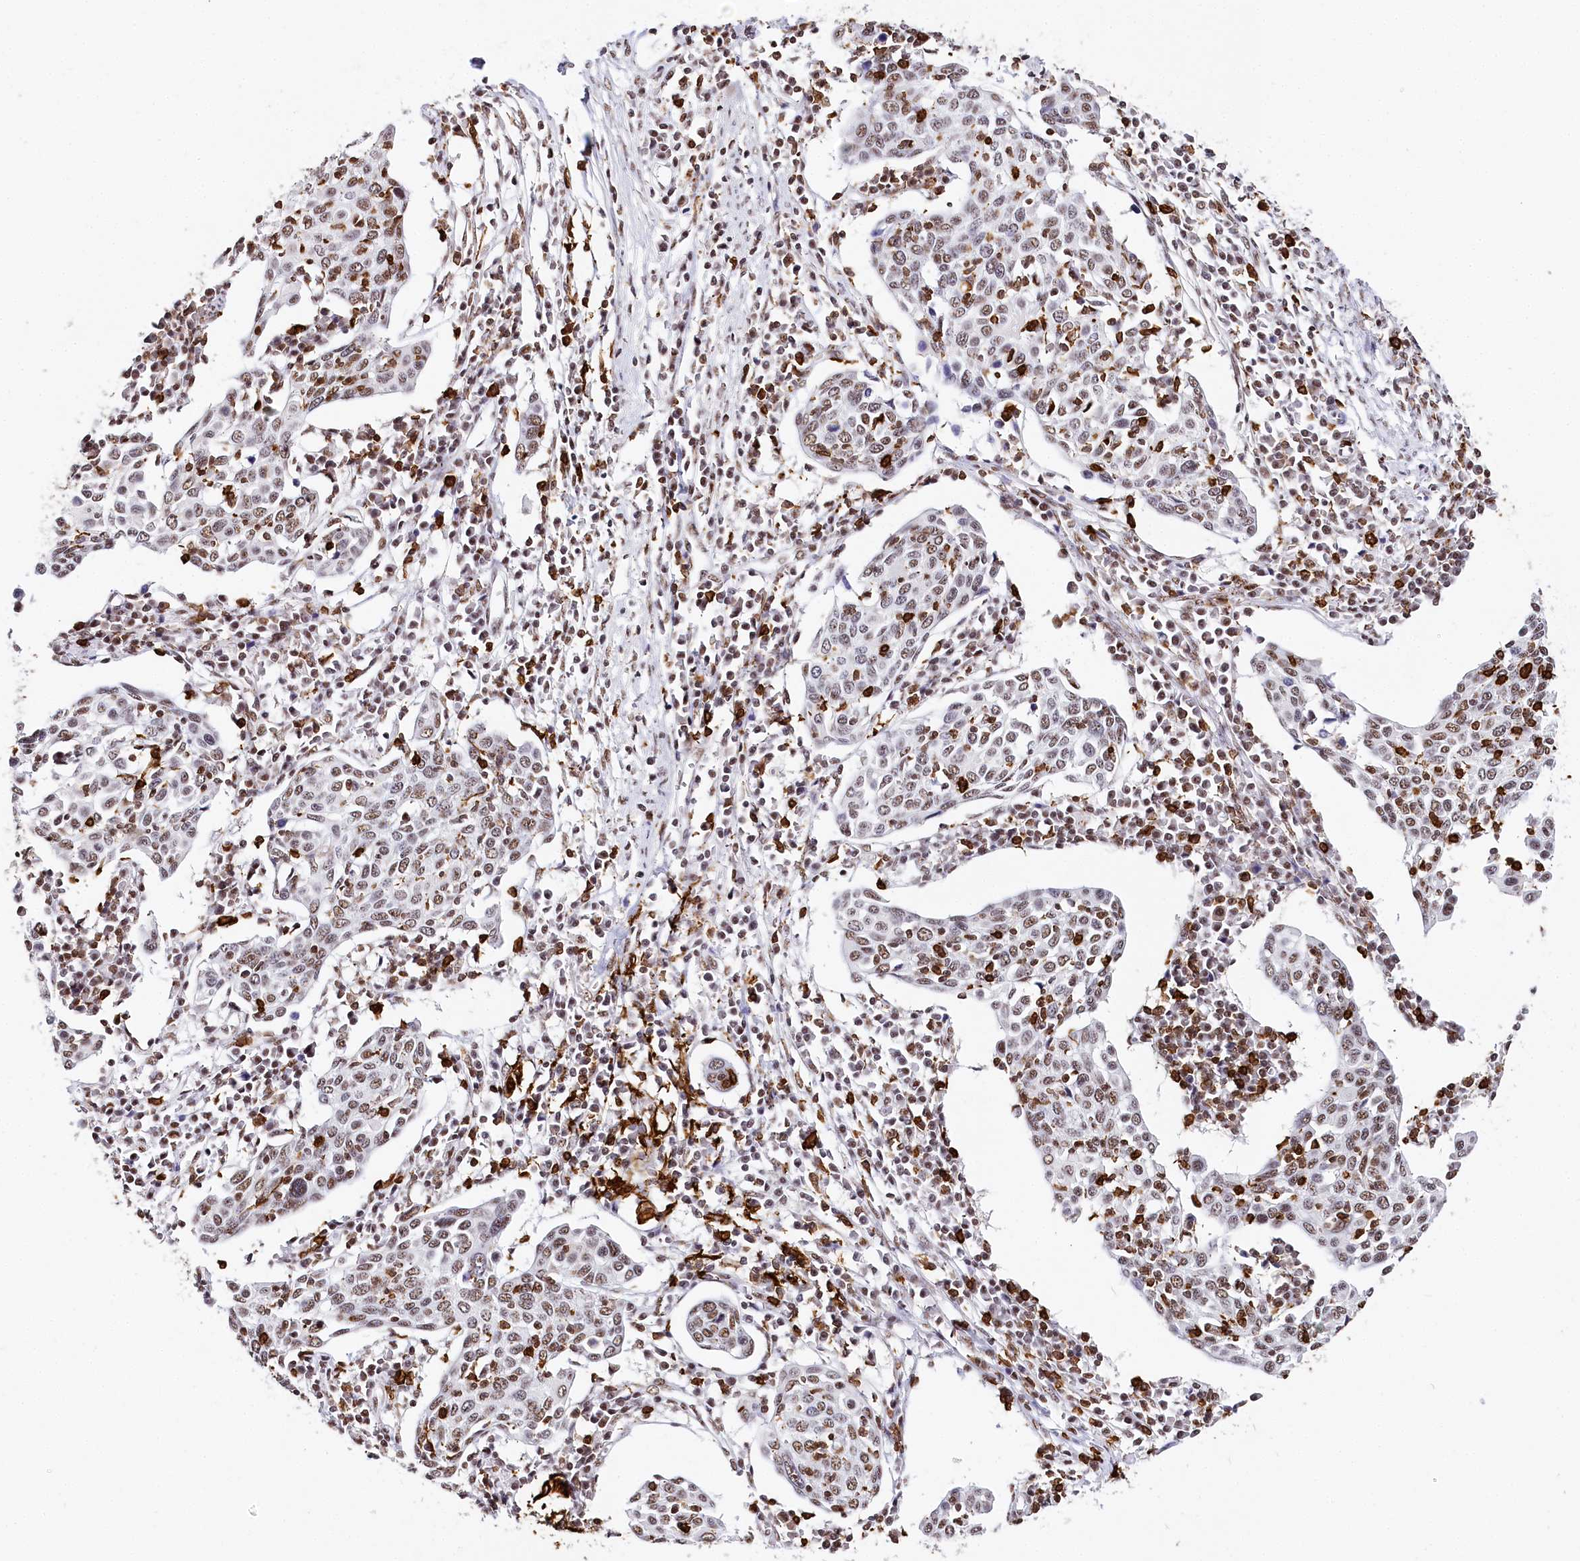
{"staining": {"intensity": "weak", "quantity": ">75%", "location": "nuclear"}, "tissue": "cervical cancer", "cell_type": "Tumor cells", "image_type": "cancer", "snomed": [{"axis": "morphology", "description": "Squamous cell carcinoma, NOS"}, {"axis": "topography", "description": "Cervix"}], "caption": "IHC image of neoplastic tissue: human cervical squamous cell carcinoma stained using immunohistochemistry (IHC) exhibits low levels of weak protein expression localized specifically in the nuclear of tumor cells, appearing as a nuclear brown color.", "gene": "BARD1", "patient": {"sex": "female", "age": 40}}